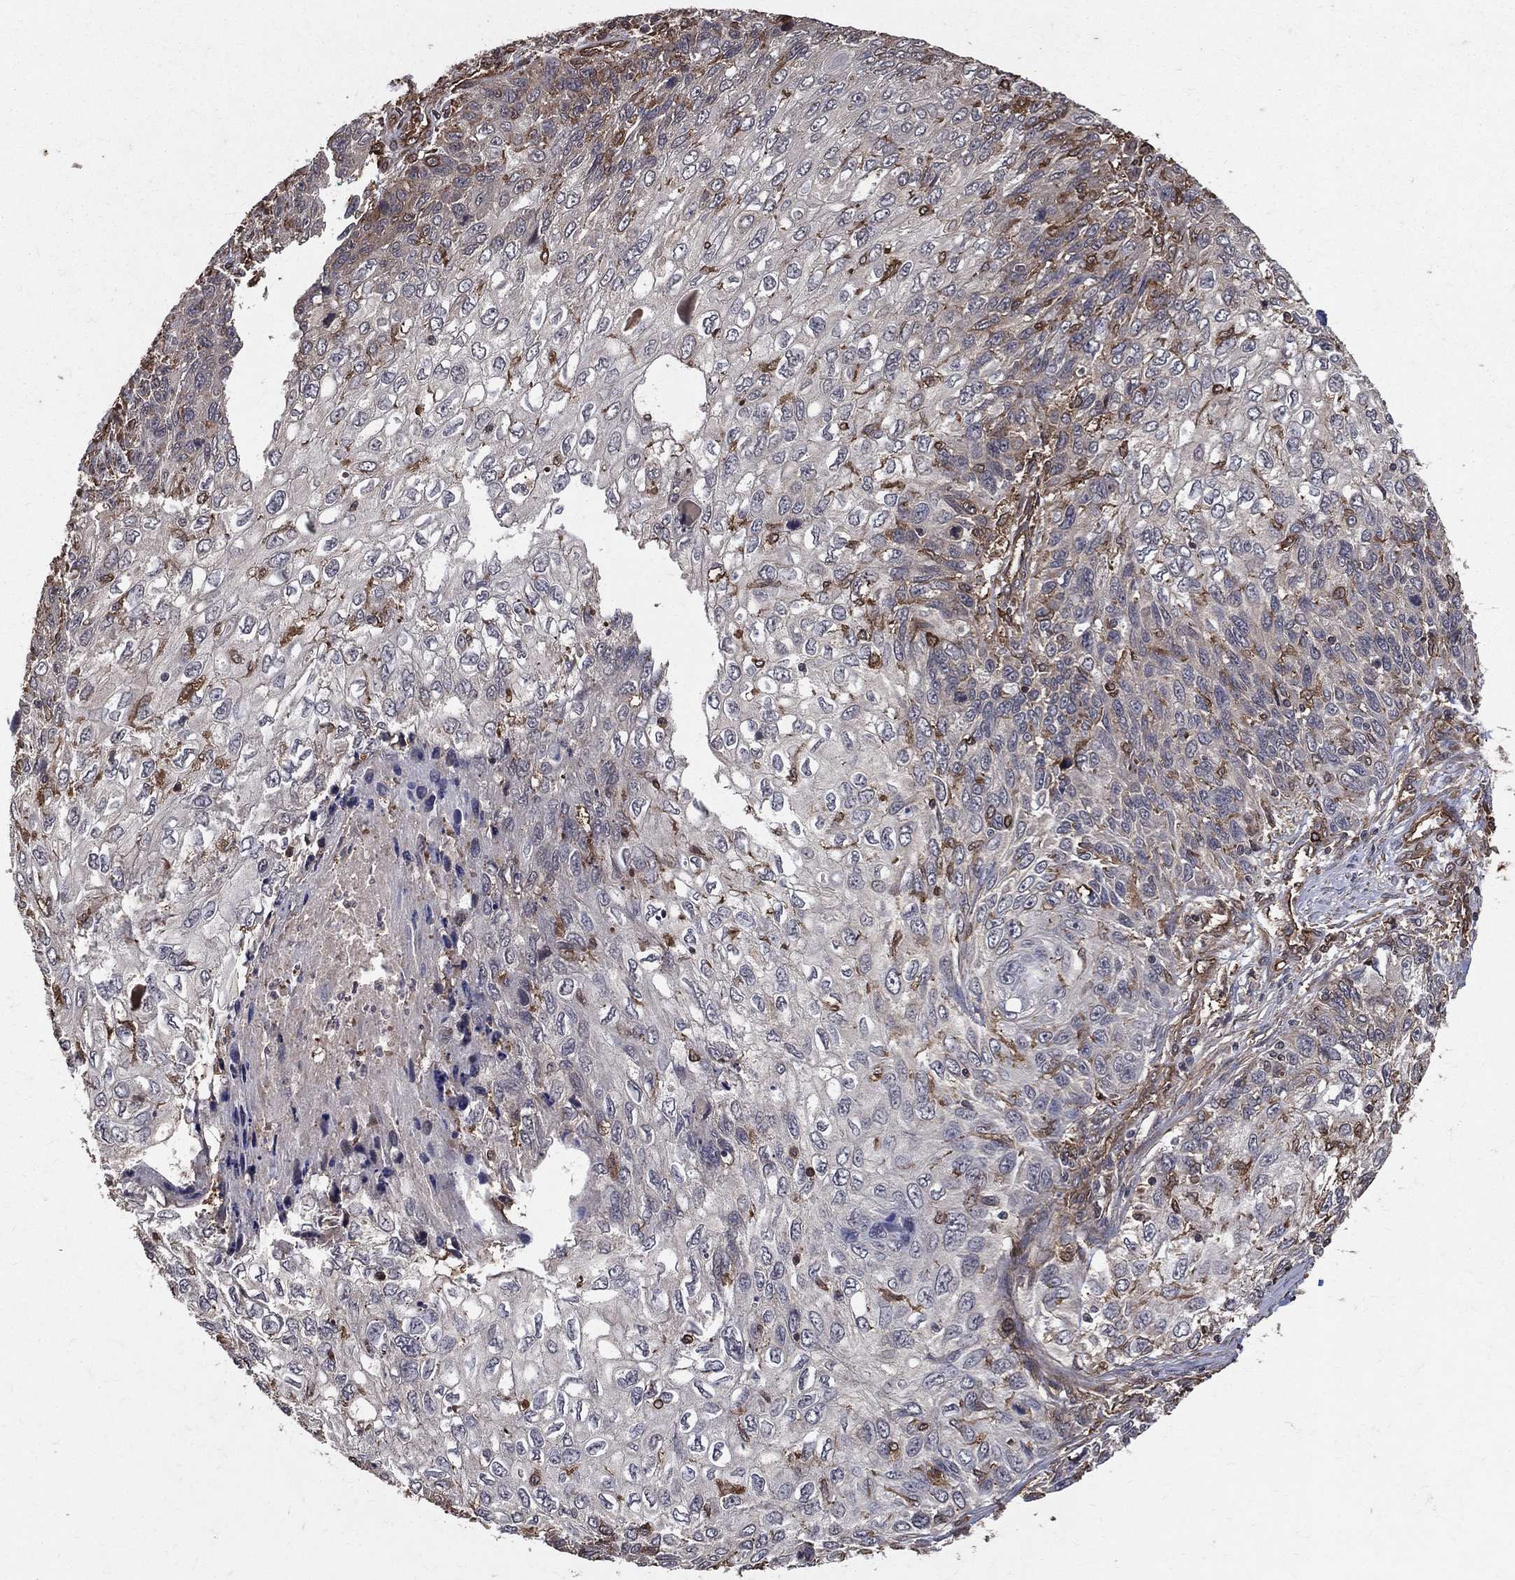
{"staining": {"intensity": "moderate", "quantity": "<25%", "location": "cytoplasmic/membranous"}, "tissue": "skin cancer", "cell_type": "Tumor cells", "image_type": "cancer", "snomed": [{"axis": "morphology", "description": "Squamous cell carcinoma, NOS"}, {"axis": "topography", "description": "Skin"}], "caption": "Immunohistochemistry (IHC) staining of skin cancer (squamous cell carcinoma), which shows low levels of moderate cytoplasmic/membranous positivity in about <25% of tumor cells indicating moderate cytoplasmic/membranous protein expression. The staining was performed using DAB (brown) for protein detection and nuclei were counterstained in hematoxylin (blue).", "gene": "DPYSL2", "patient": {"sex": "male", "age": 92}}